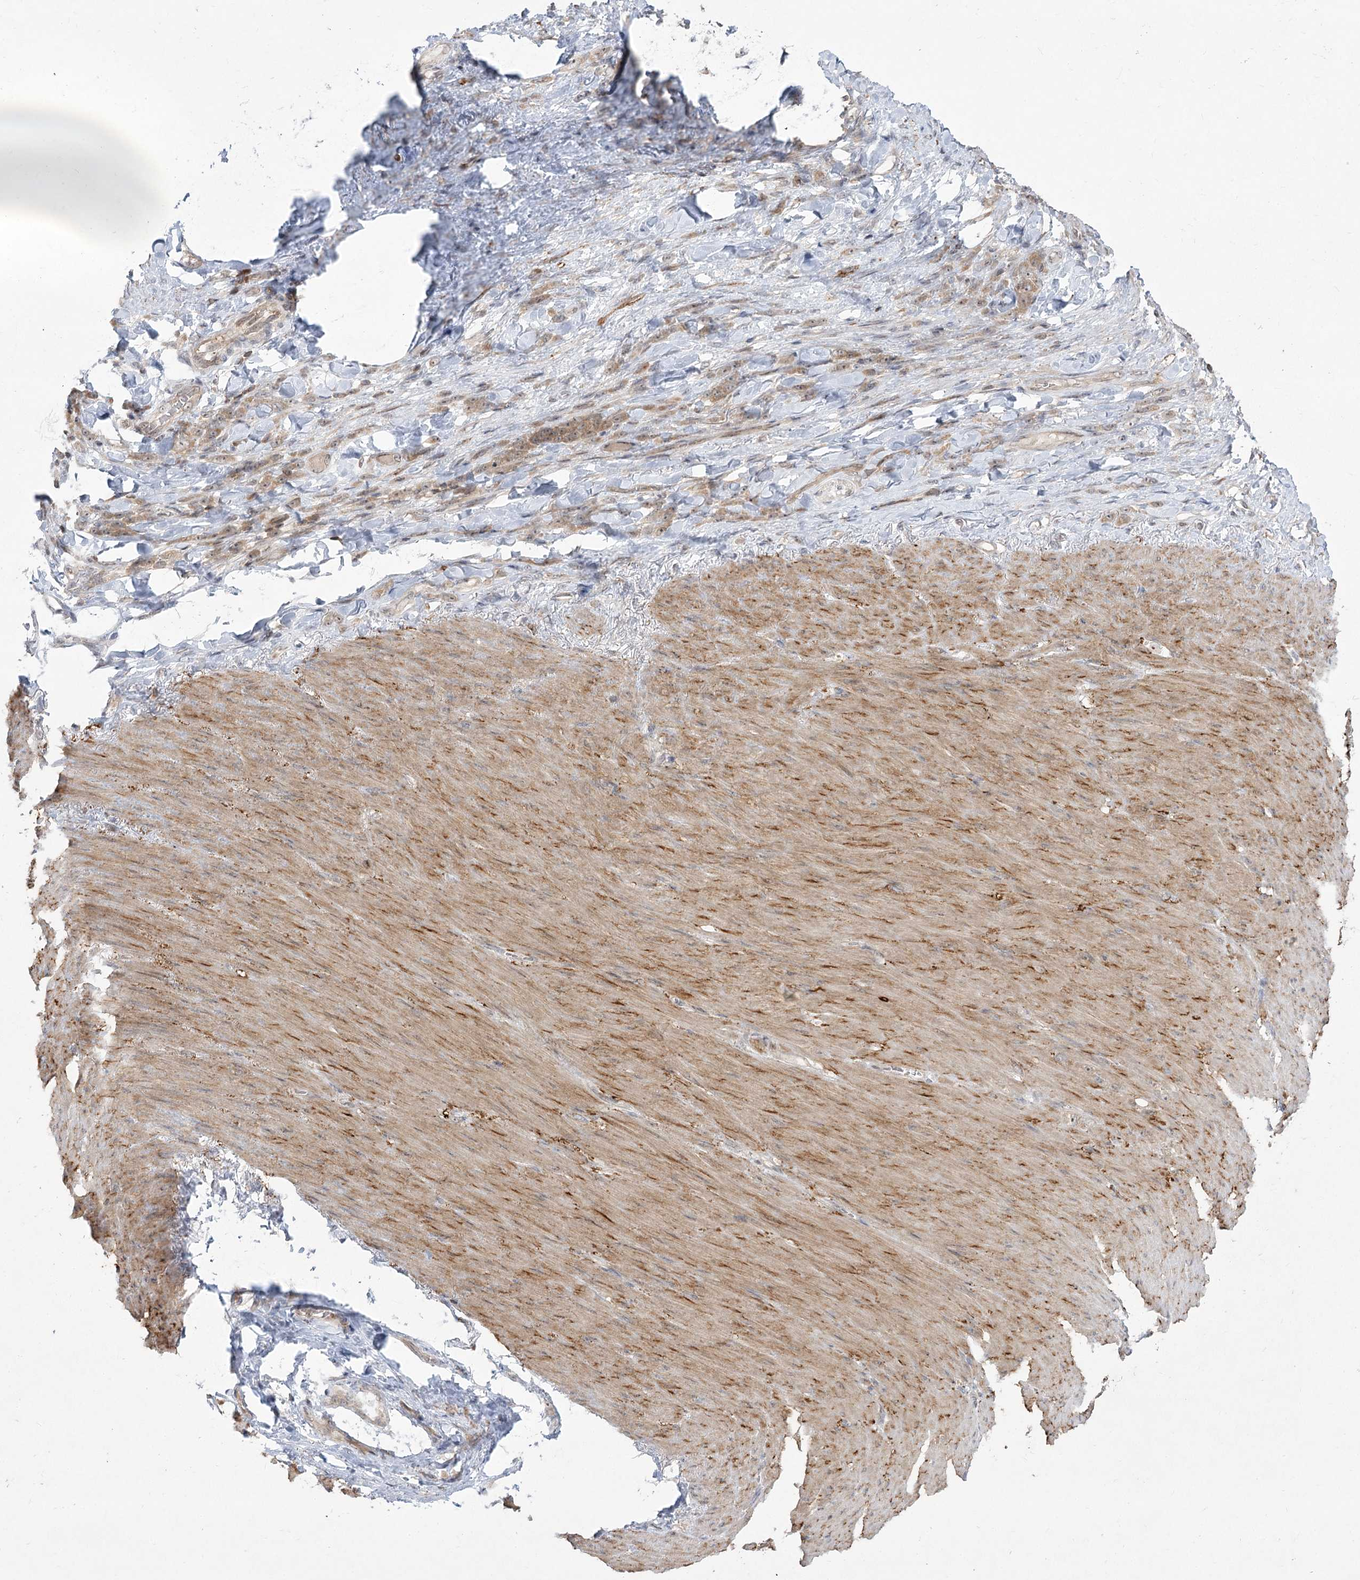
{"staining": {"intensity": "weak", "quantity": ">75%", "location": "cytoplasmic/membranous"}, "tissue": "stomach cancer", "cell_type": "Tumor cells", "image_type": "cancer", "snomed": [{"axis": "morphology", "description": "Normal tissue, NOS"}, {"axis": "morphology", "description": "Adenocarcinoma, NOS"}, {"axis": "topography", "description": "Stomach"}], "caption": "Protein staining exhibits weak cytoplasmic/membranous positivity in about >75% of tumor cells in adenocarcinoma (stomach).", "gene": "SYTL1", "patient": {"sex": "male", "age": 82}}